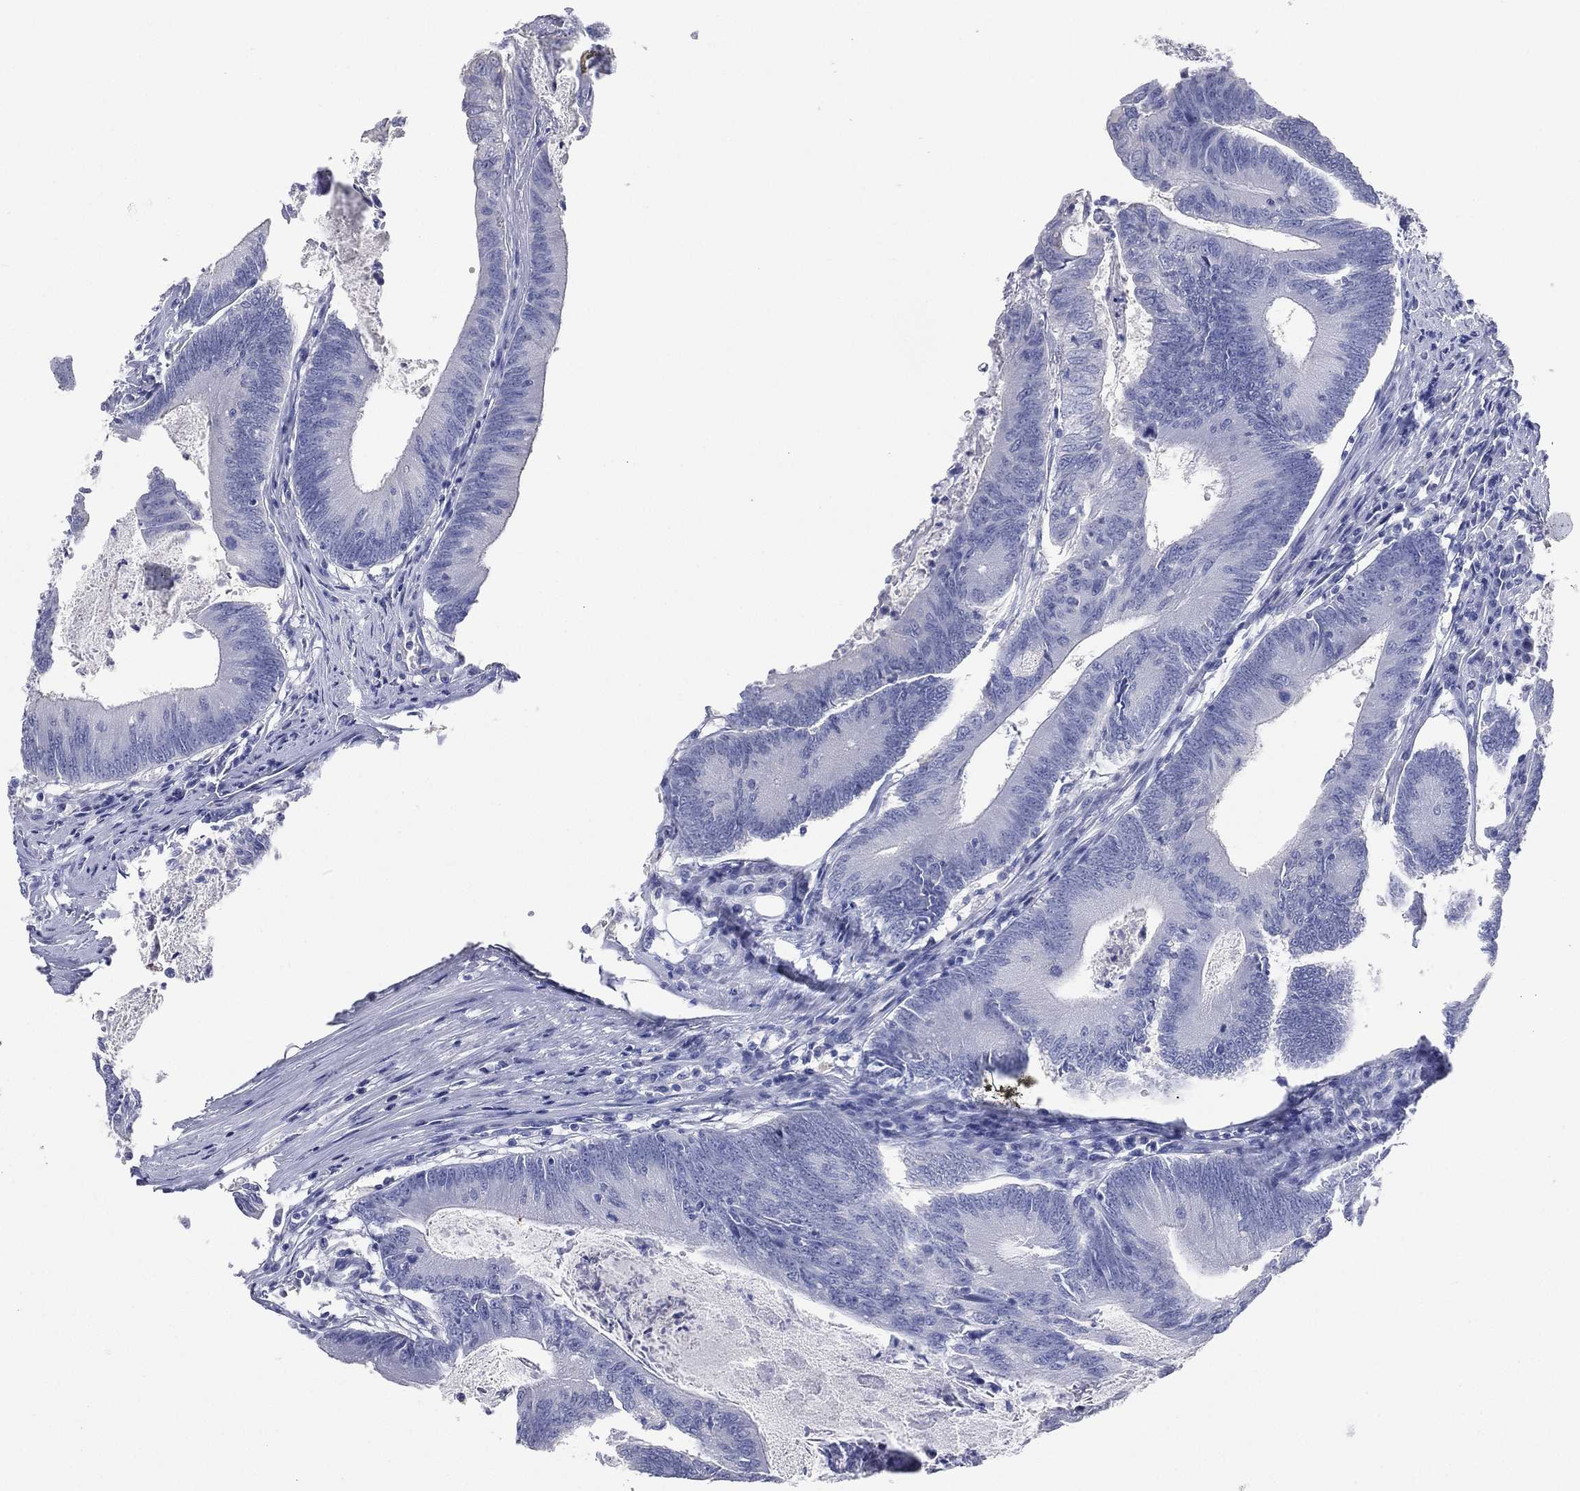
{"staining": {"intensity": "negative", "quantity": "none", "location": "none"}, "tissue": "colorectal cancer", "cell_type": "Tumor cells", "image_type": "cancer", "snomed": [{"axis": "morphology", "description": "Adenocarcinoma, NOS"}, {"axis": "topography", "description": "Colon"}], "caption": "High power microscopy micrograph of an immunohistochemistry (IHC) photomicrograph of adenocarcinoma (colorectal), revealing no significant expression in tumor cells.", "gene": "FMO1", "patient": {"sex": "female", "age": 70}}